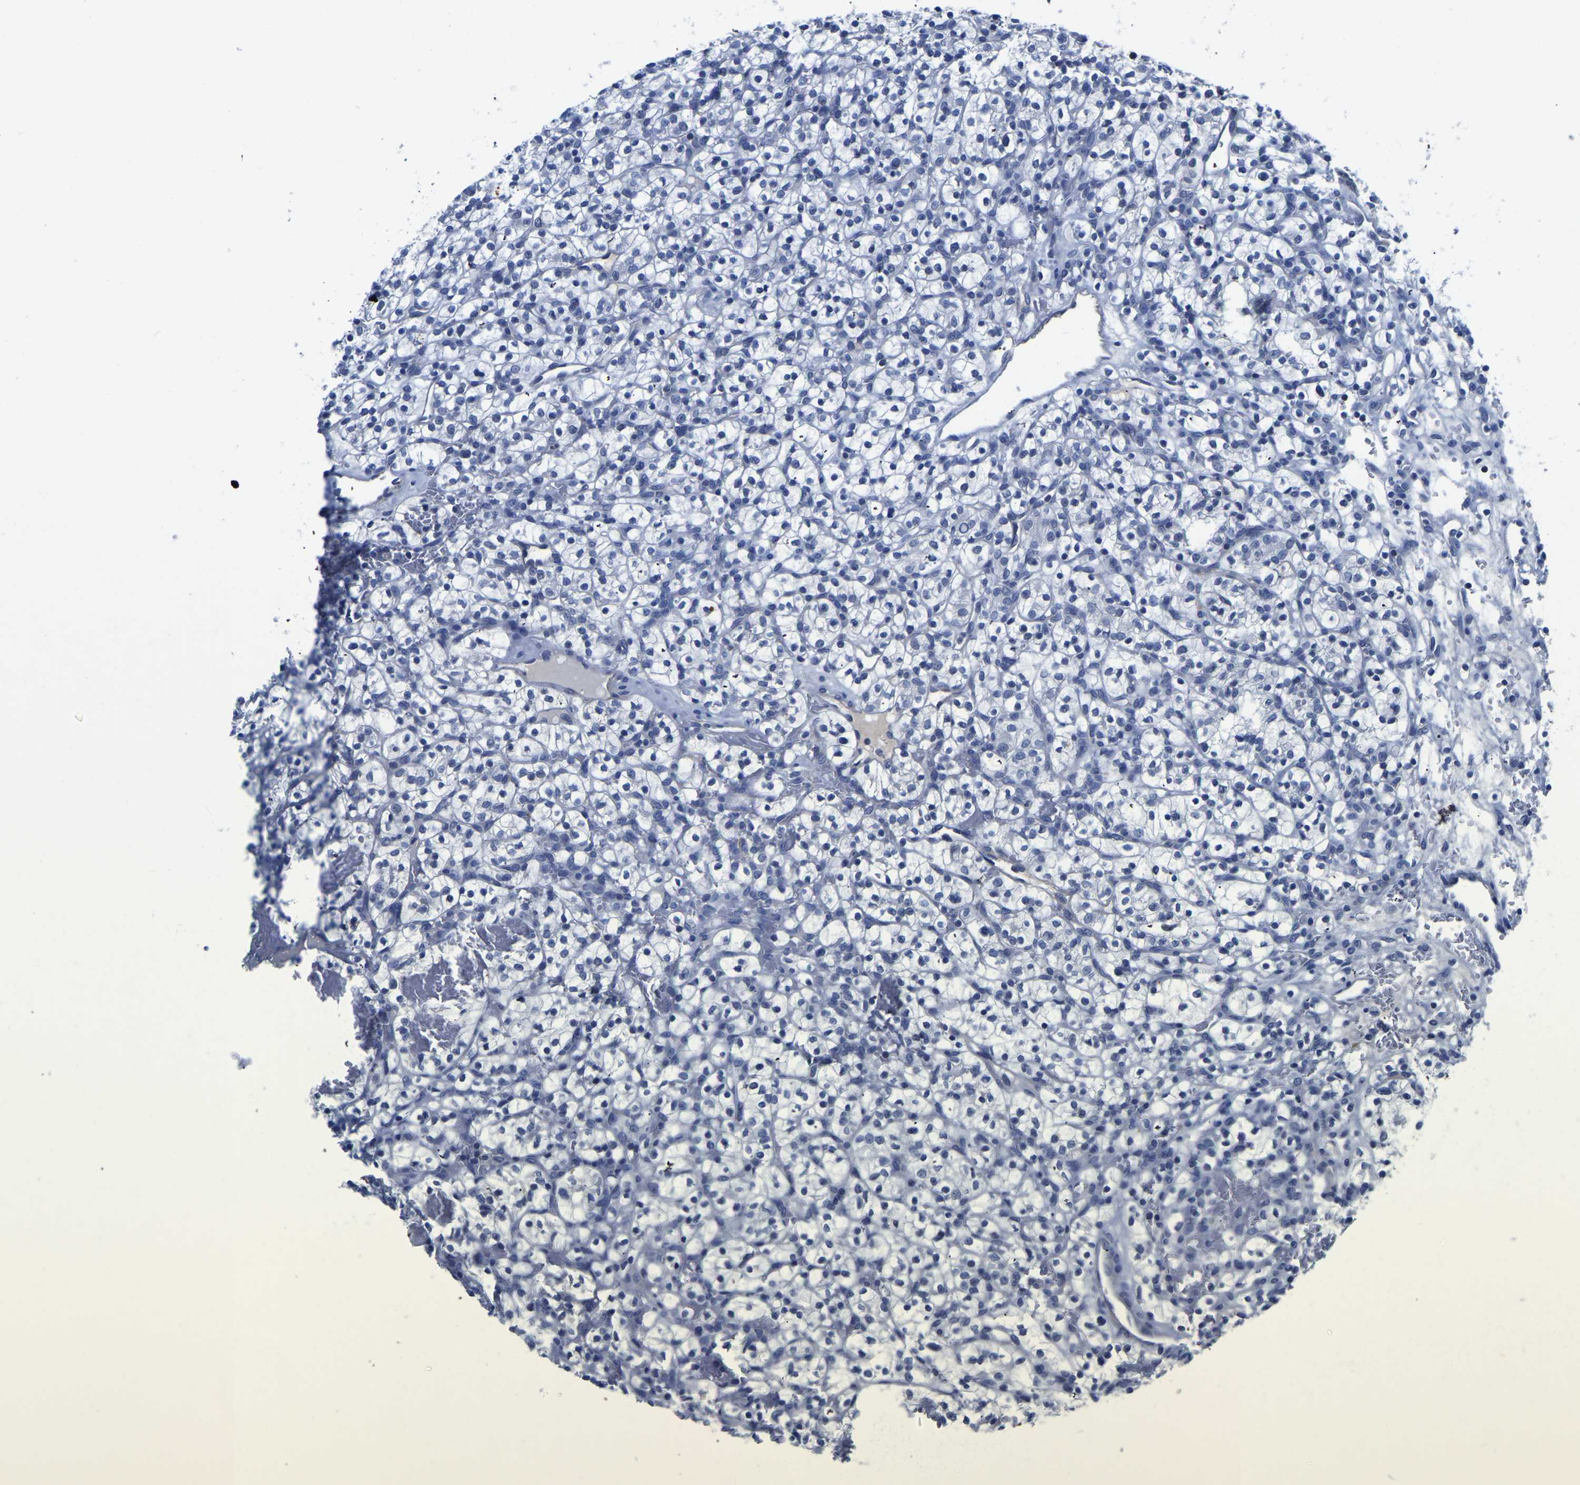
{"staining": {"intensity": "negative", "quantity": "none", "location": "none"}, "tissue": "renal cancer", "cell_type": "Tumor cells", "image_type": "cancer", "snomed": [{"axis": "morphology", "description": "Adenocarcinoma, NOS"}, {"axis": "topography", "description": "Kidney"}], "caption": "An immunohistochemistry micrograph of adenocarcinoma (renal) is shown. There is no staining in tumor cells of adenocarcinoma (renal).", "gene": "FGD5", "patient": {"sex": "female", "age": 57}}